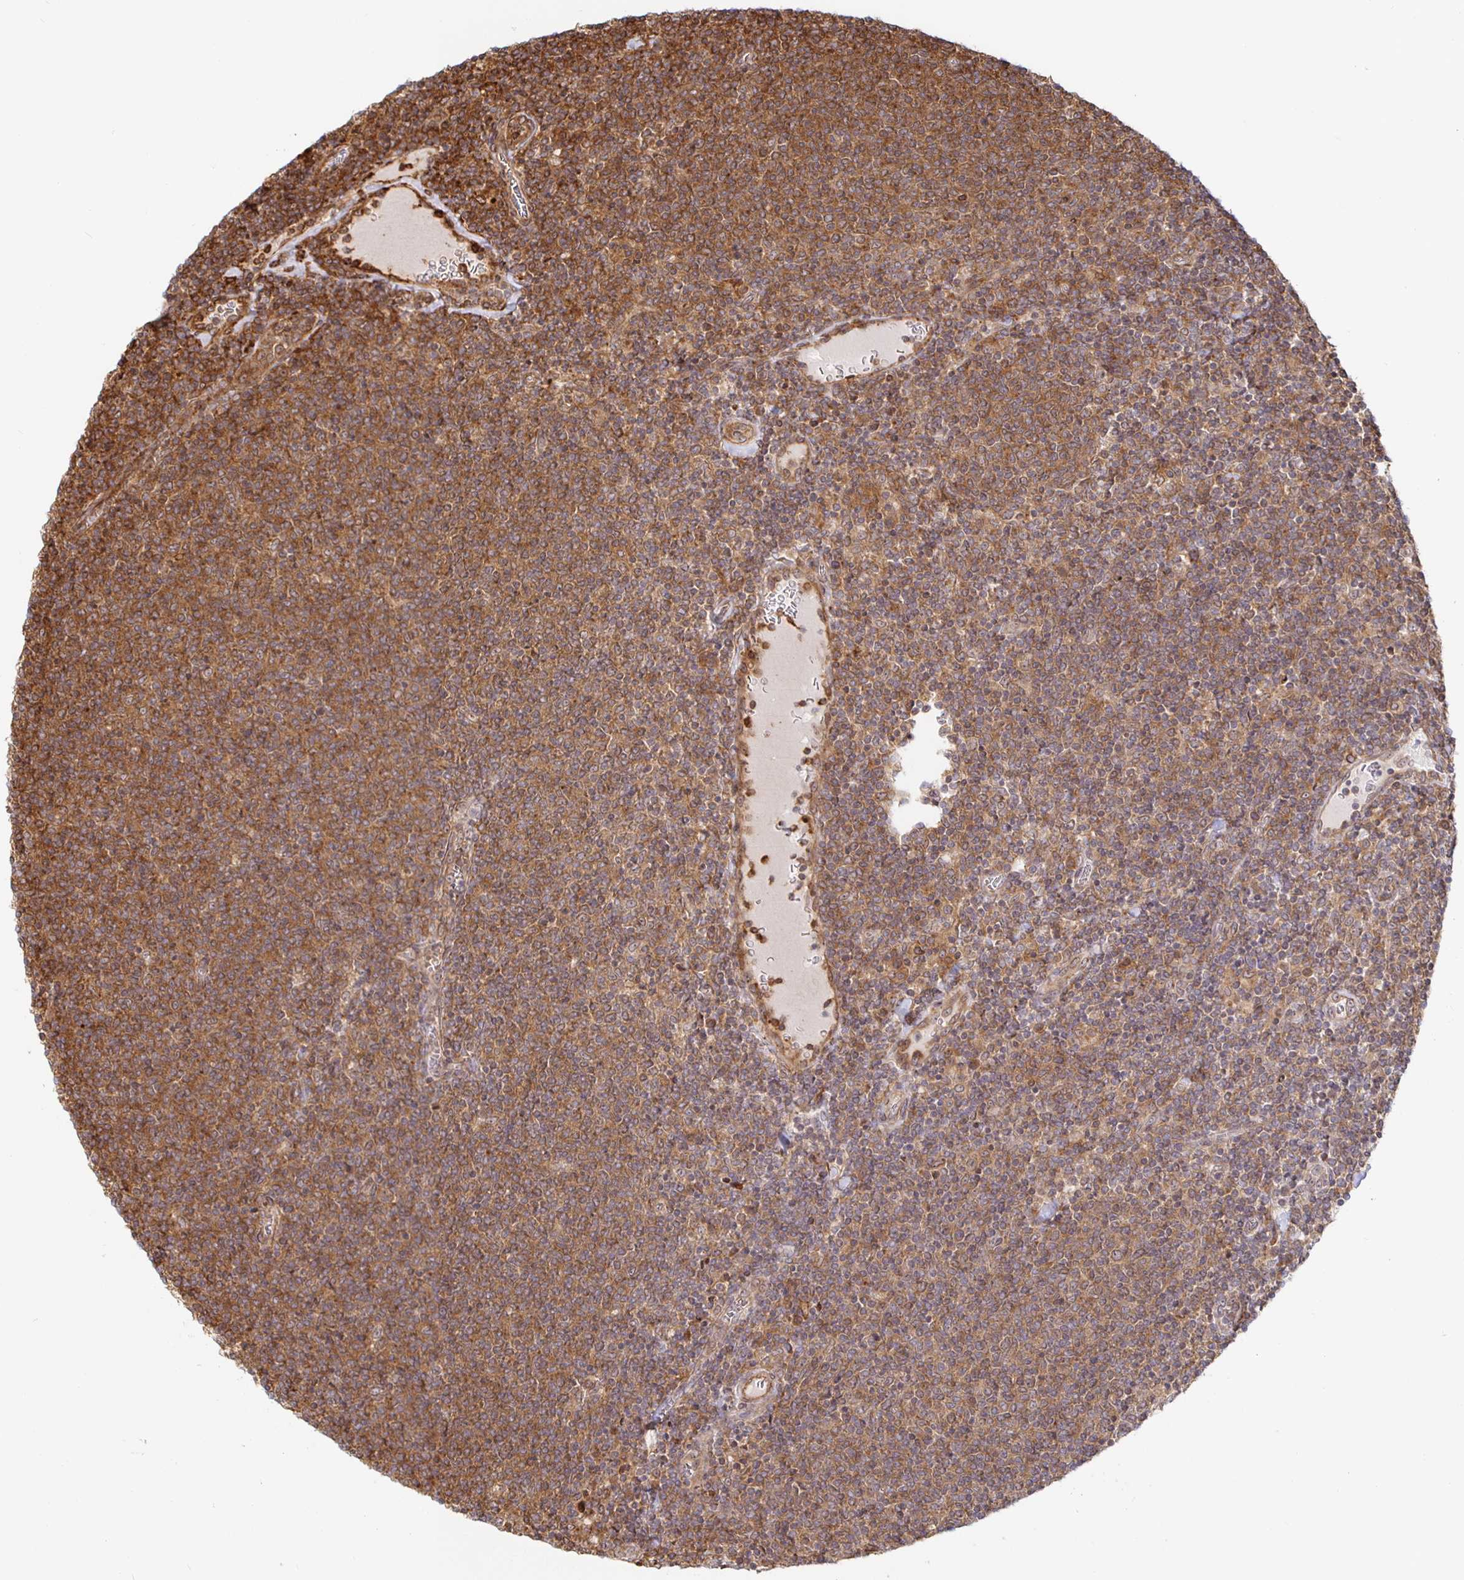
{"staining": {"intensity": "moderate", "quantity": ">75%", "location": "cytoplasmic/membranous"}, "tissue": "lymphoma", "cell_type": "Tumor cells", "image_type": "cancer", "snomed": [{"axis": "morphology", "description": "Malignant lymphoma, non-Hodgkin's type, Low grade"}, {"axis": "topography", "description": "Lymph node"}], "caption": "Immunohistochemistry (IHC) image of human low-grade malignant lymphoma, non-Hodgkin's type stained for a protein (brown), which reveals medium levels of moderate cytoplasmic/membranous positivity in about >75% of tumor cells.", "gene": "STRAP", "patient": {"sex": "male", "age": 52}}